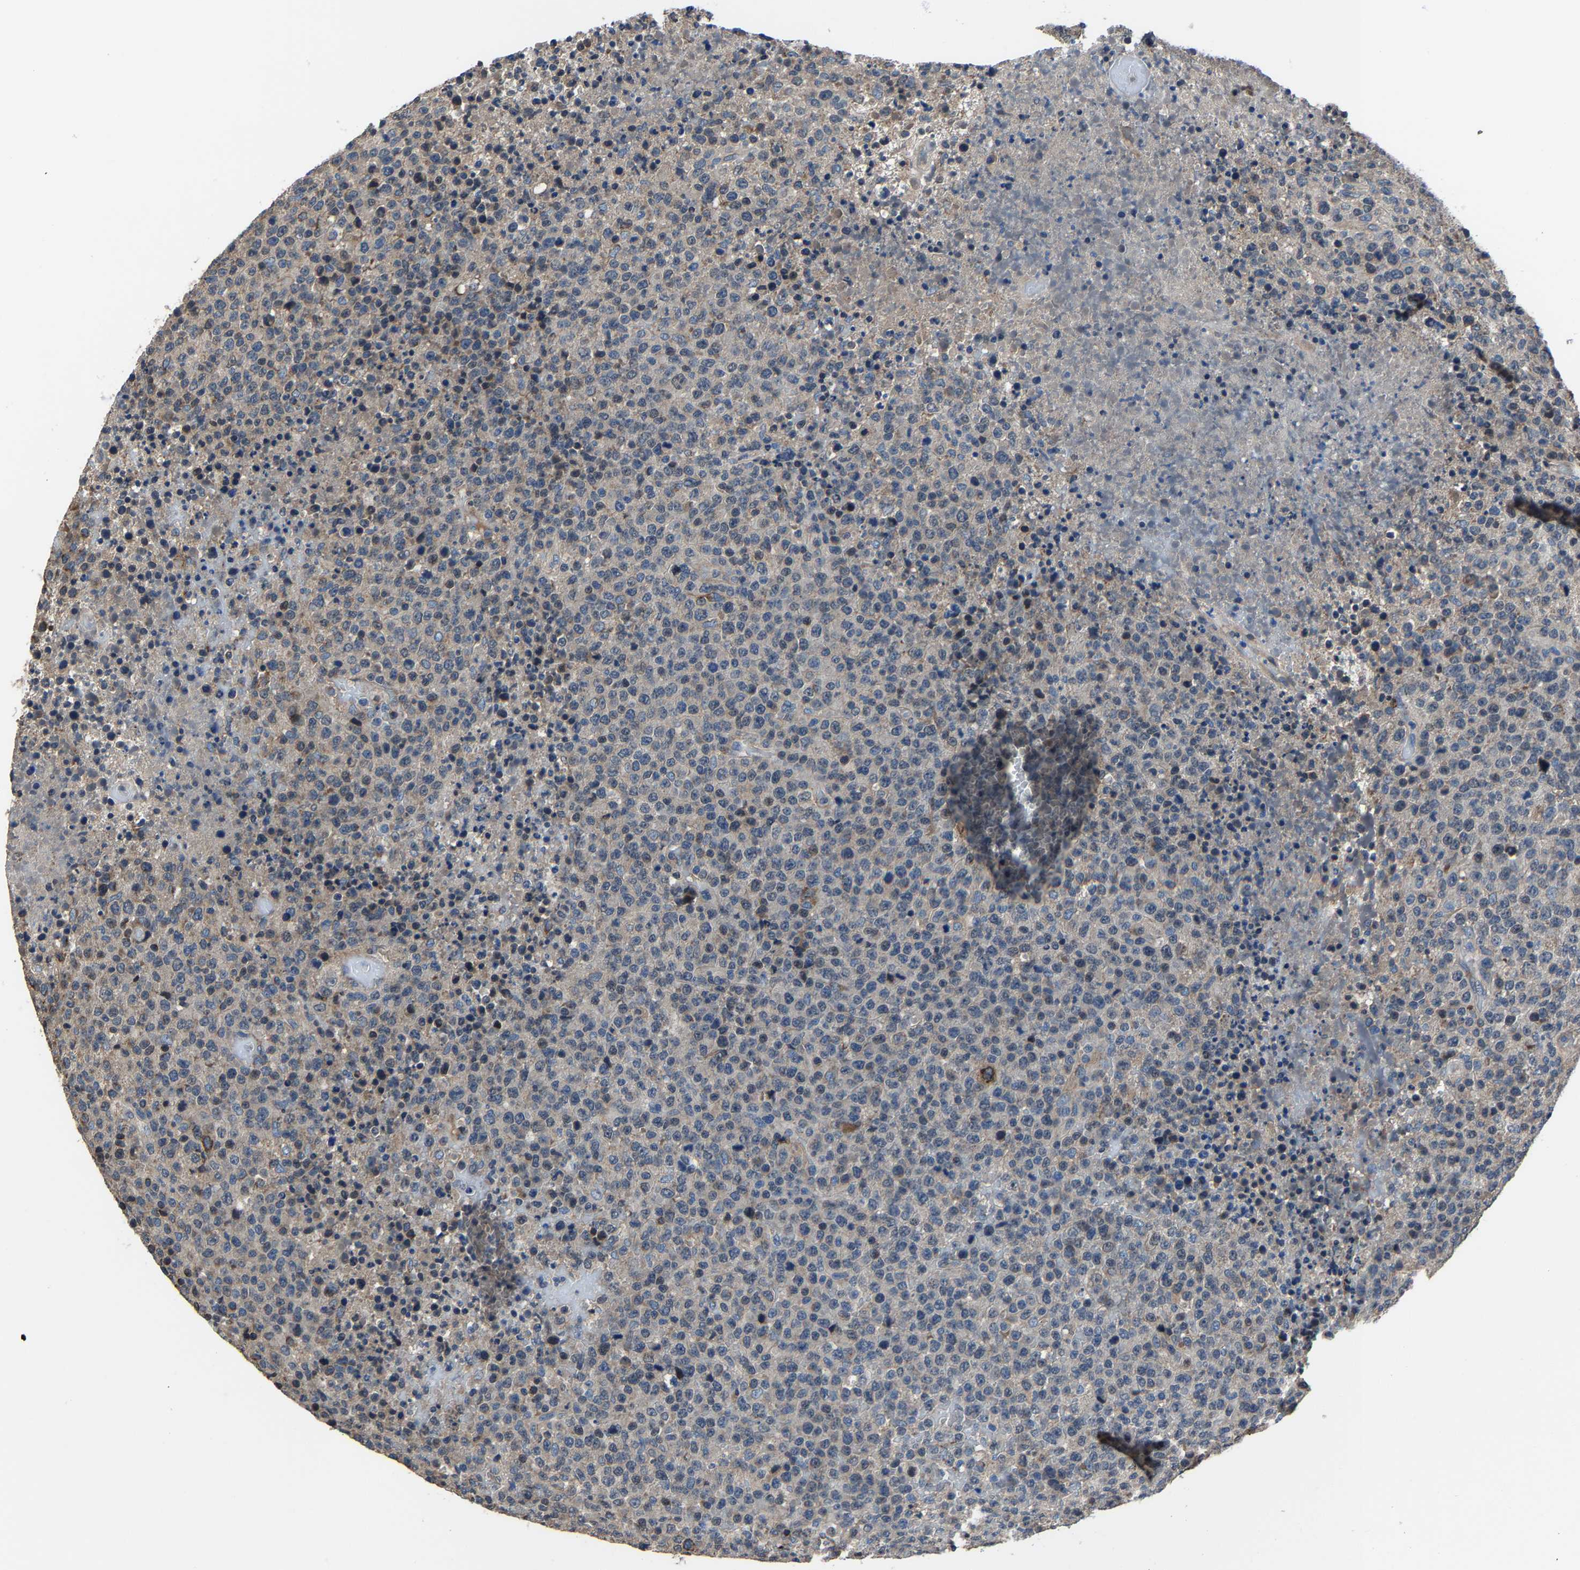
{"staining": {"intensity": "negative", "quantity": "none", "location": "none"}, "tissue": "lymphoma", "cell_type": "Tumor cells", "image_type": "cancer", "snomed": [{"axis": "morphology", "description": "Malignant lymphoma, non-Hodgkin's type, High grade"}, {"axis": "topography", "description": "Lymph node"}], "caption": "Lymphoma was stained to show a protein in brown. There is no significant expression in tumor cells.", "gene": "STRBP", "patient": {"sex": "male", "age": 13}}